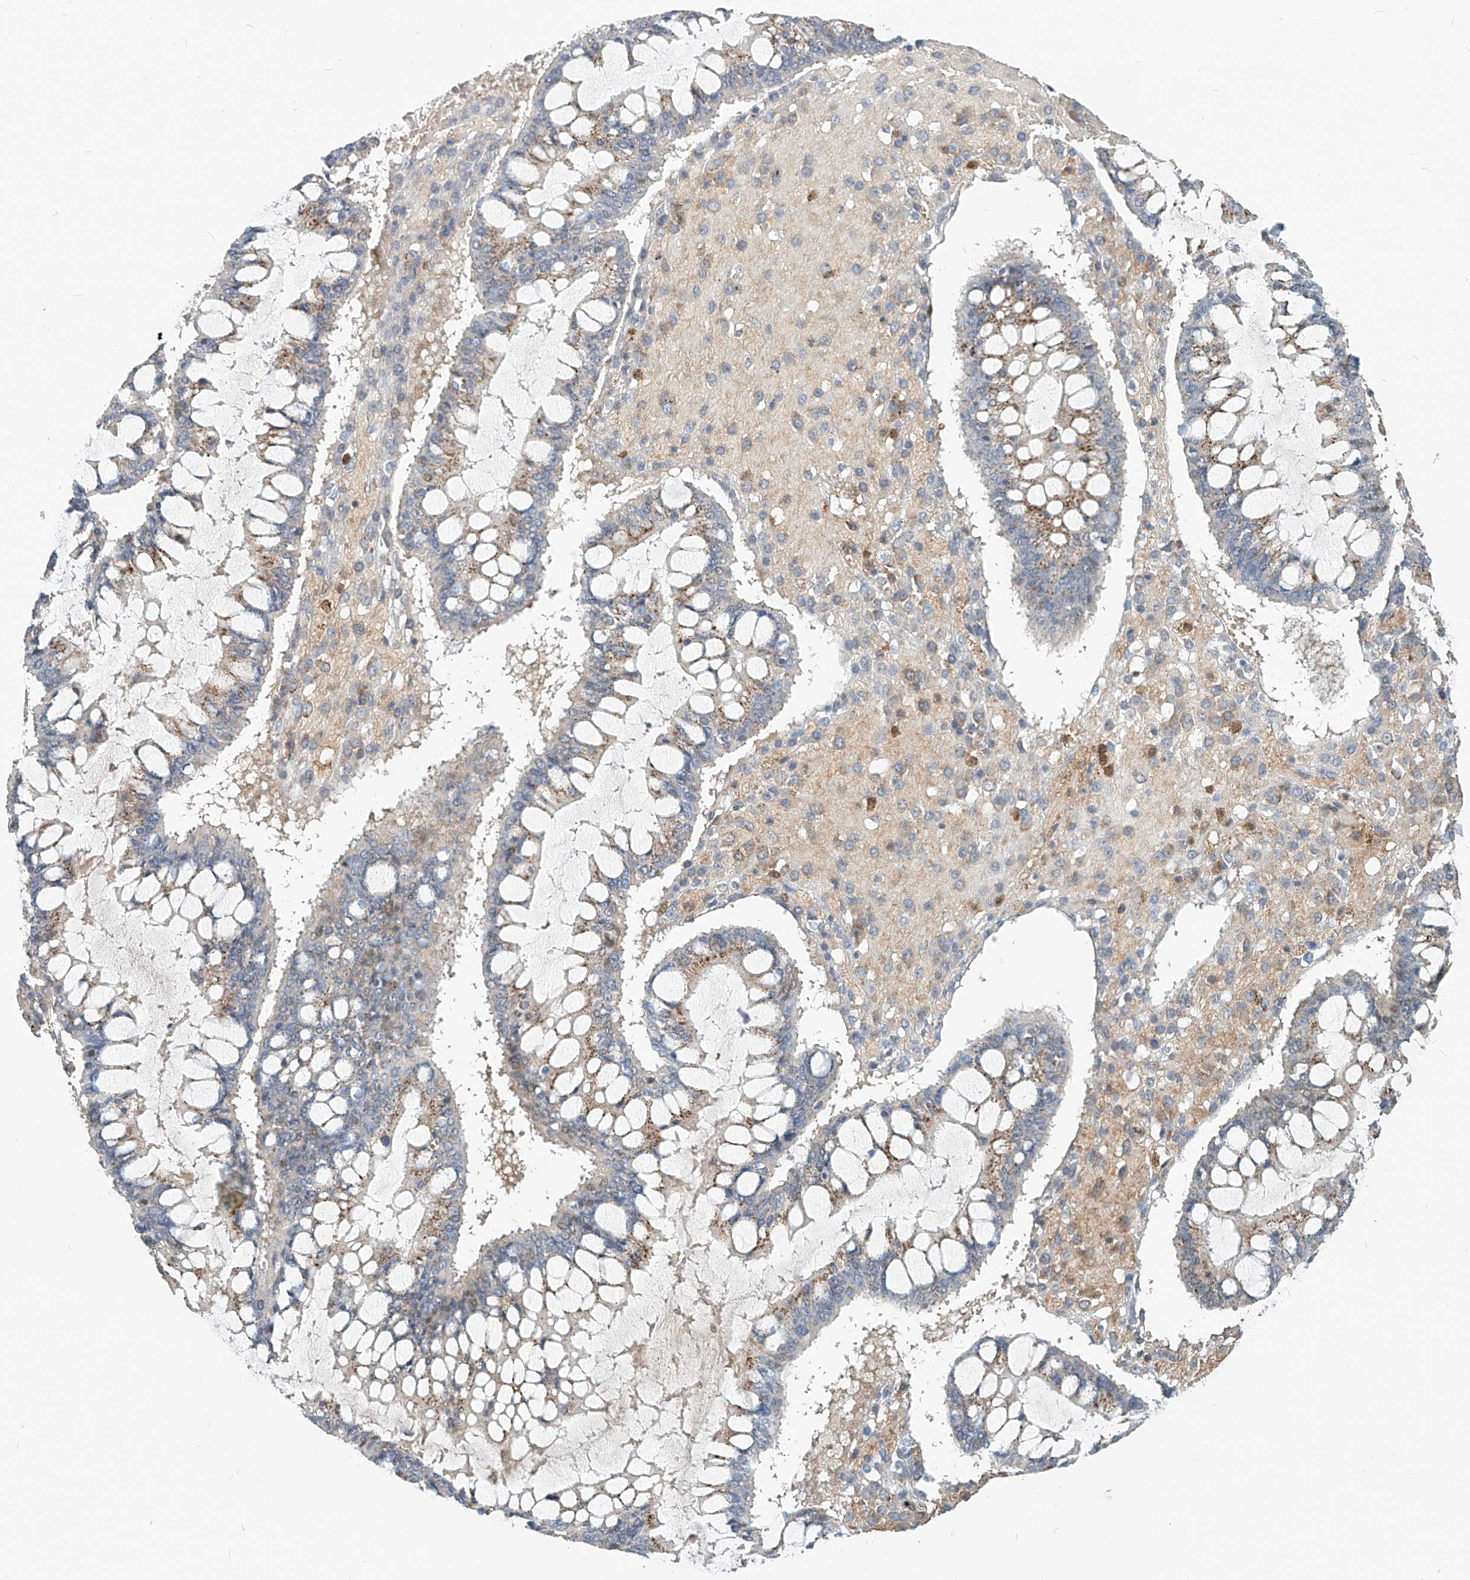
{"staining": {"intensity": "moderate", "quantity": "<25%", "location": "cytoplasmic/membranous"}, "tissue": "ovarian cancer", "cell_type": "Tumor cells", "image_type": "cancer", "snomed": [{"axis": "morphology", "description": "Cystadenocarcinoma, mucinous, NOS"}, {"axis": "topography", "description": "Ovary"}], "caption": "Moderate cytoplasmic/membranous protein positivity is present in approximately <25% of tumor cells in ovarian cancer.", "gene": "PTPRA", "patient": {"sex": "female", "age": 73}}